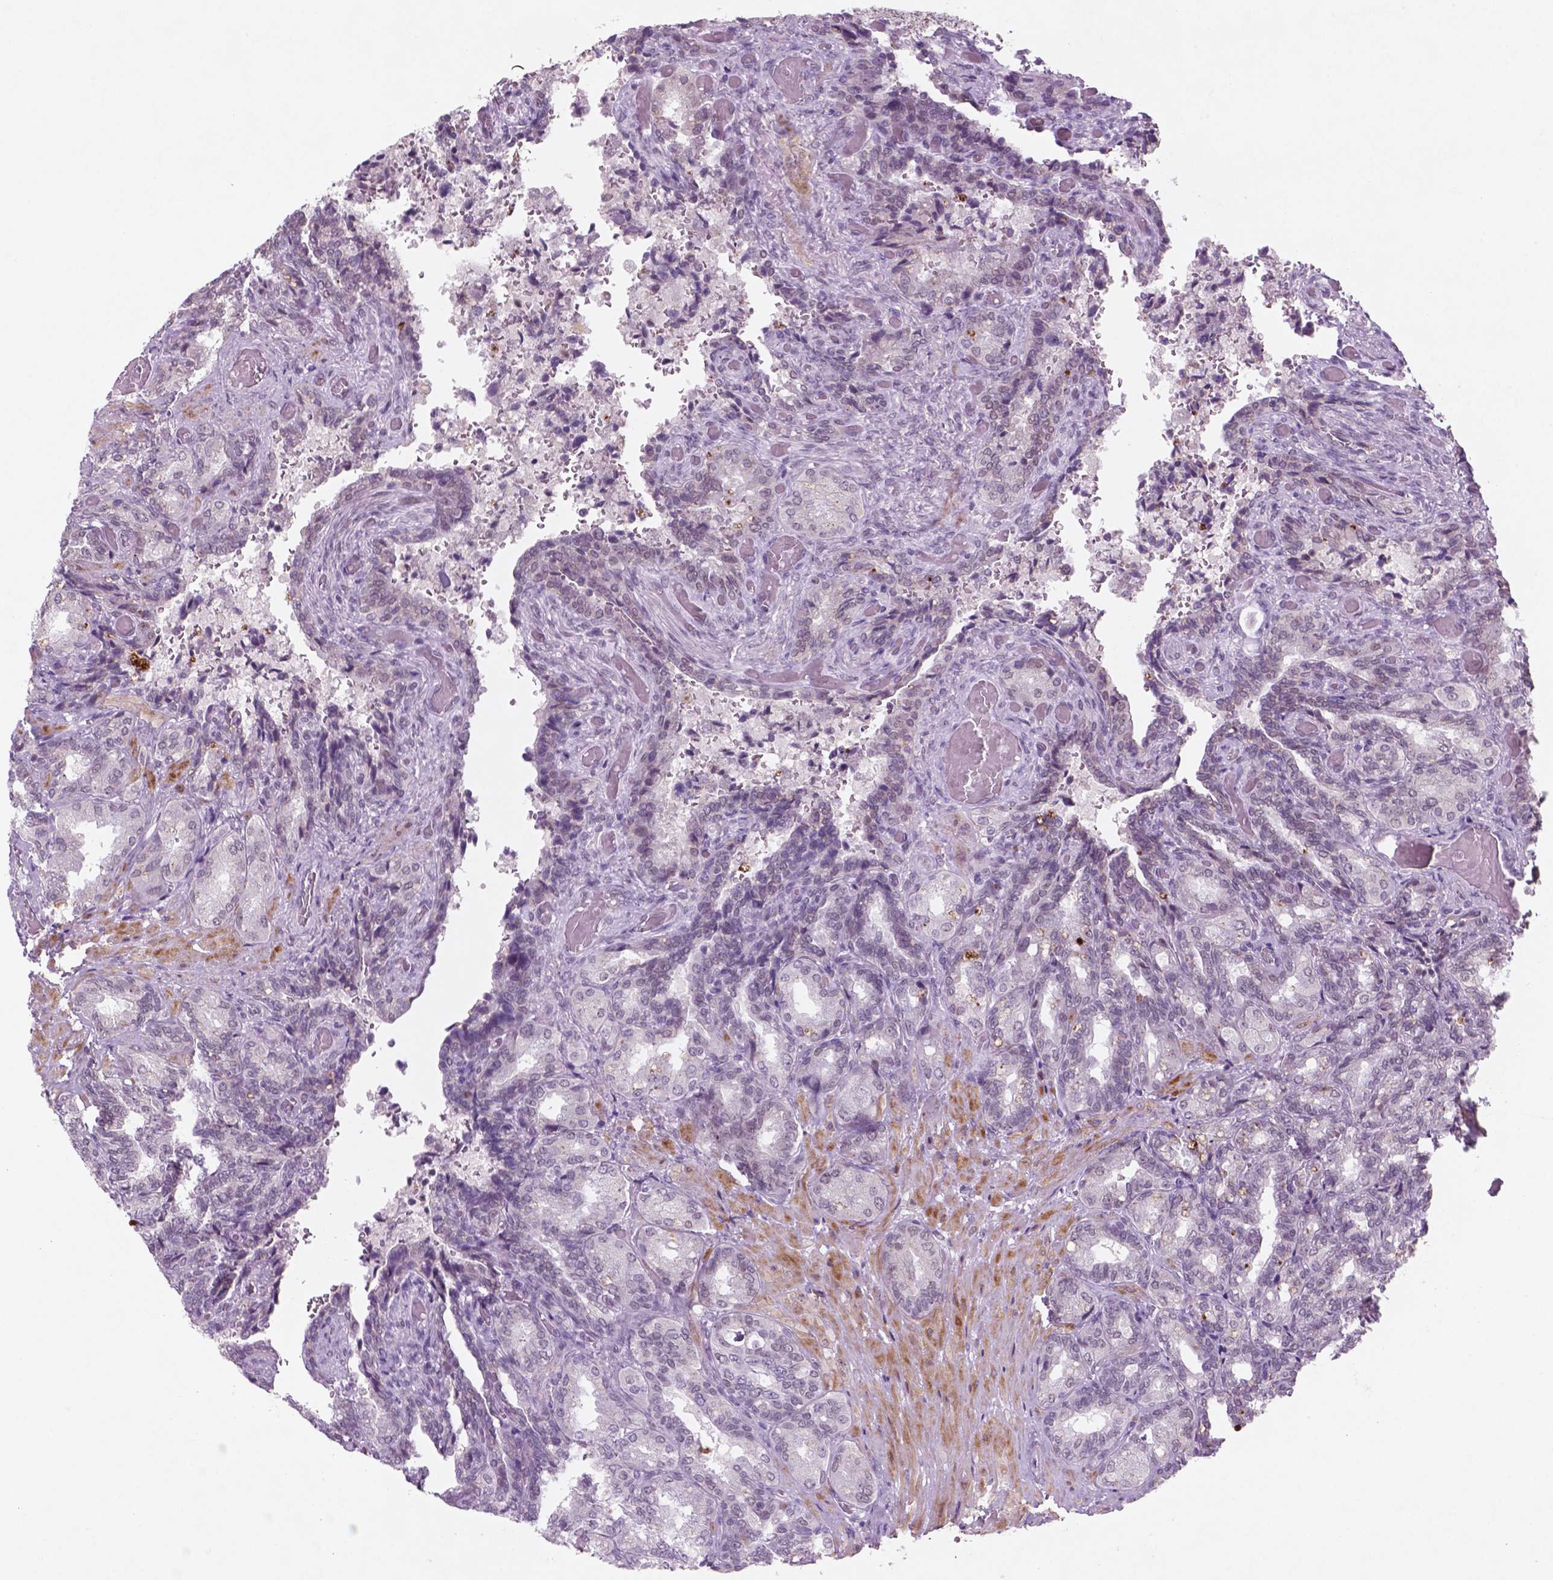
{"staining": {"intensity": "weak", "quantity": "<25%", "location": "nuclear"}, "tissue": "seminal vesicle", "cell_type": "Glandular cells", "image_type": "normal", "snomed": [{"axis": "morphology", "description": "Normal tissue, NOS"}, {"axis": "topography", "description": "Seminal veicle"}], "caption": "This photomicrograph is of benign seminal vesicle stained with IHC to label a protein in brown with the nuclei are counter-stained blue. There is no positivity in glandular cells.", "gene": "CTR9", "patient": {"sex": "male", "age": 68}}